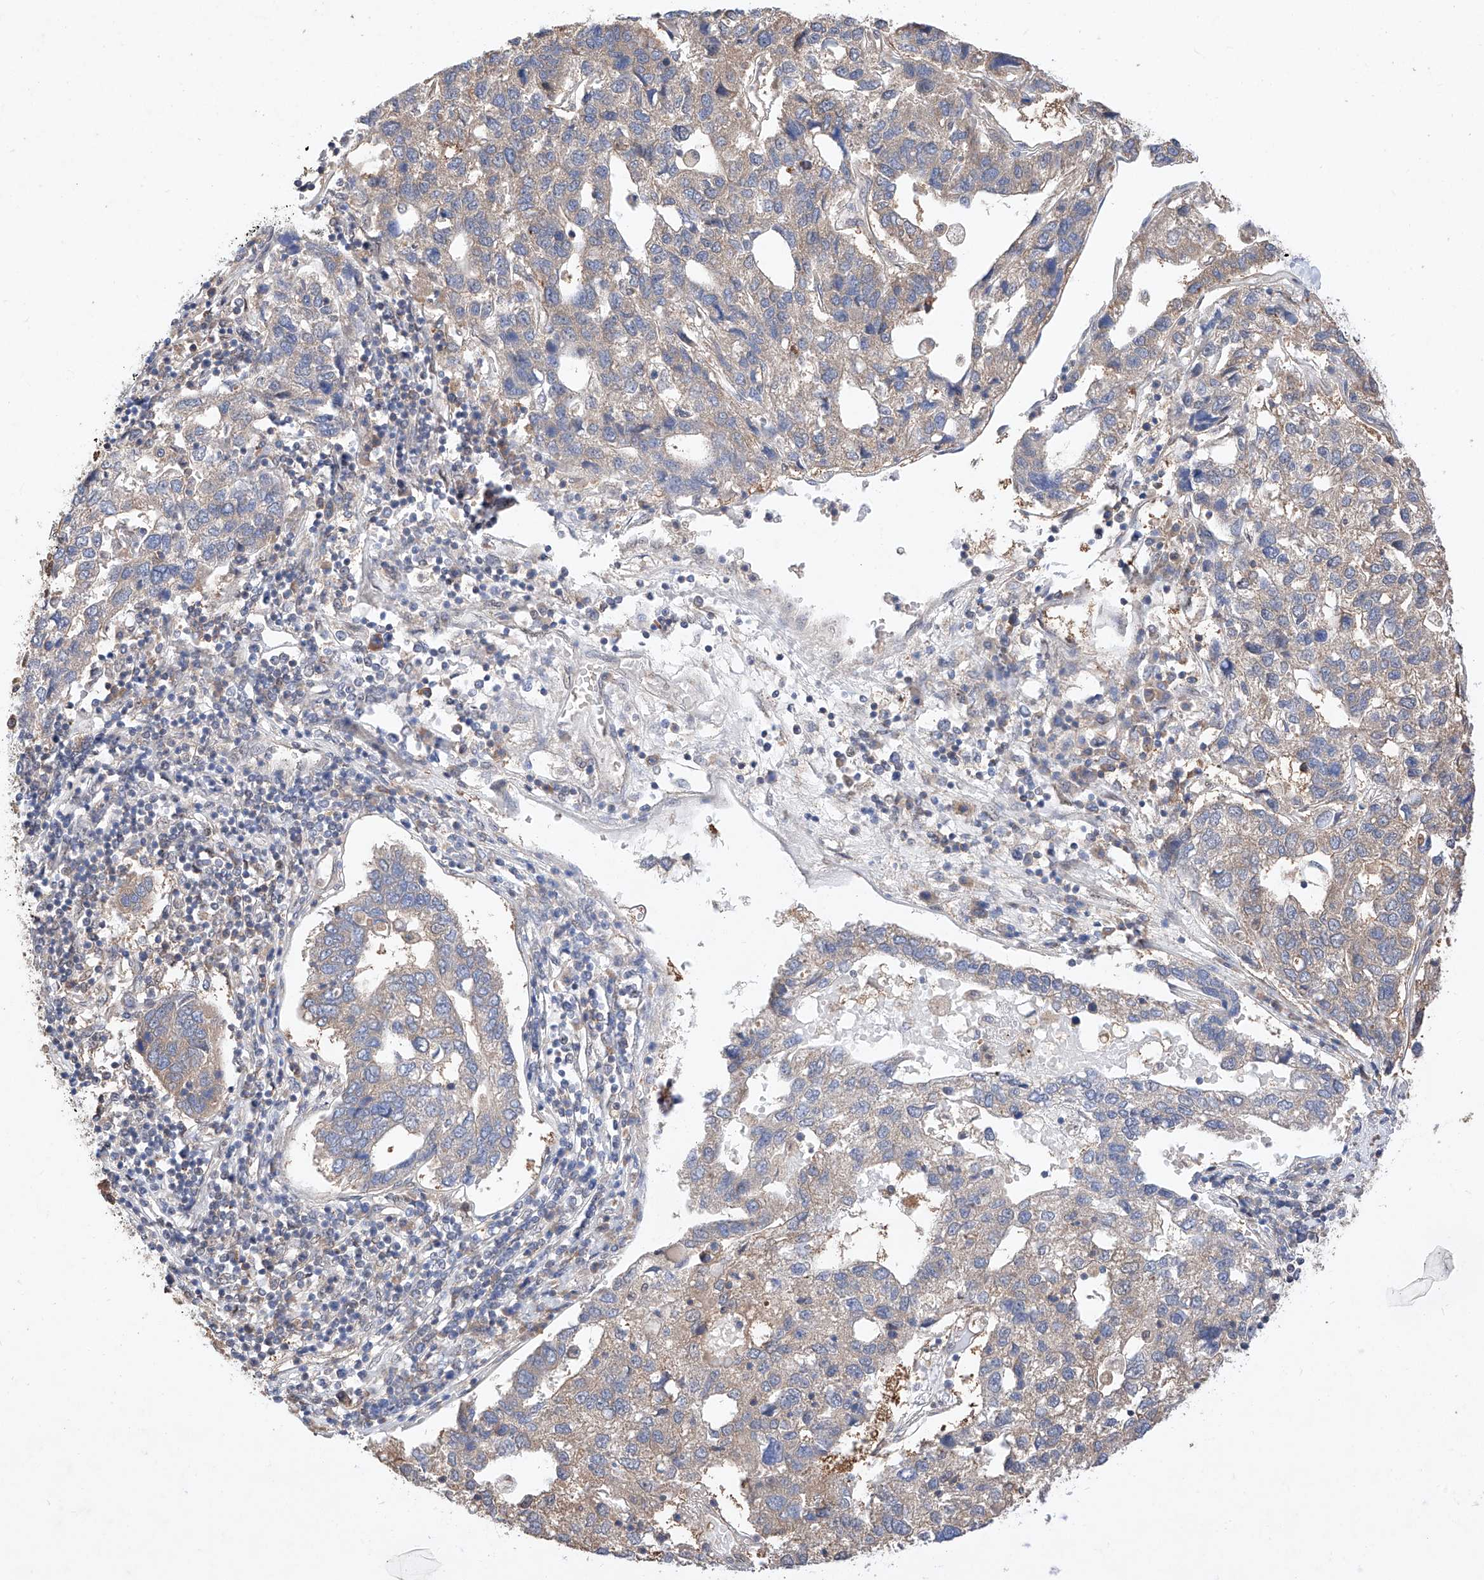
{"staining": {"intensity": "negative", "quantity": "none", "location": "none"}, "tissue": "pancreatic cancer", "cell_type": "Tumor cells", "image_type": "cancer", "snomed": [{"axis": "morphology", "description": "Adenocarcinoma, NOS"}, {"axis": "topography", "description": "Pancreas"}], "caption": "Tumor cells show no significant positivity in adenocarcinoma (pancreatic).", "gene": "ZSCAN4", "patient": {"sex": "female", "age": 61}}